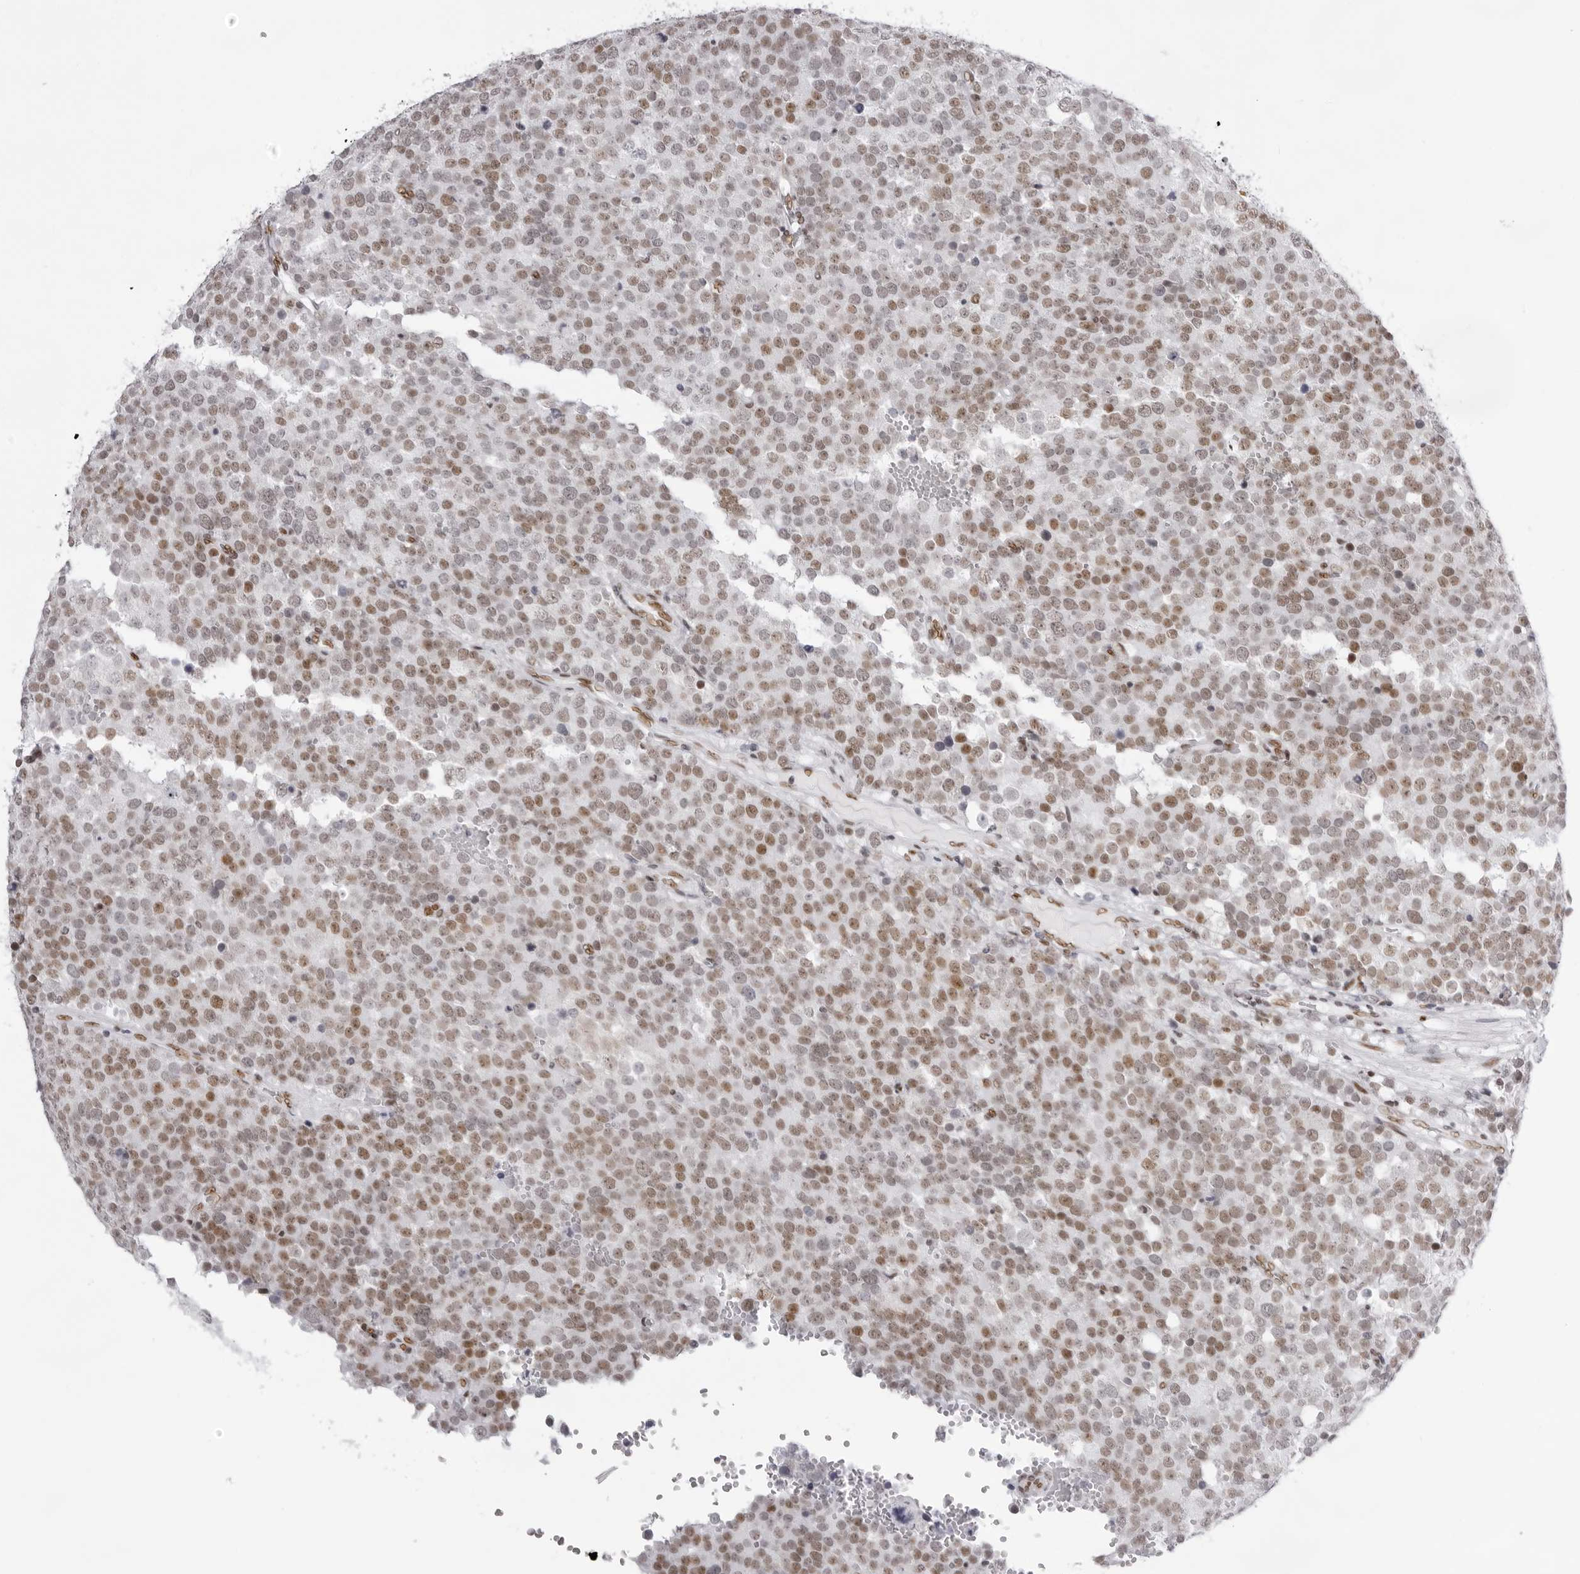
{"staining": {"intensity": "moderate", "quantity": ">75%", "location": "nuclear"}, "tissue": "testis cancer", "cell_type": "Tumor cells", "image_type": "cancer", "snomed": [{"axis": "morphology", "description": "Seminoma, NOS"}, {"axis": "topography", "description": "Testis"}], "caption": "Human testis seminoma stained for a protein (brown) displays moderate nuclear positive expression in about >75% of tumor cells.", "gene": "IRF2BP2", "patient": {"sex": "male", "age": 71}}